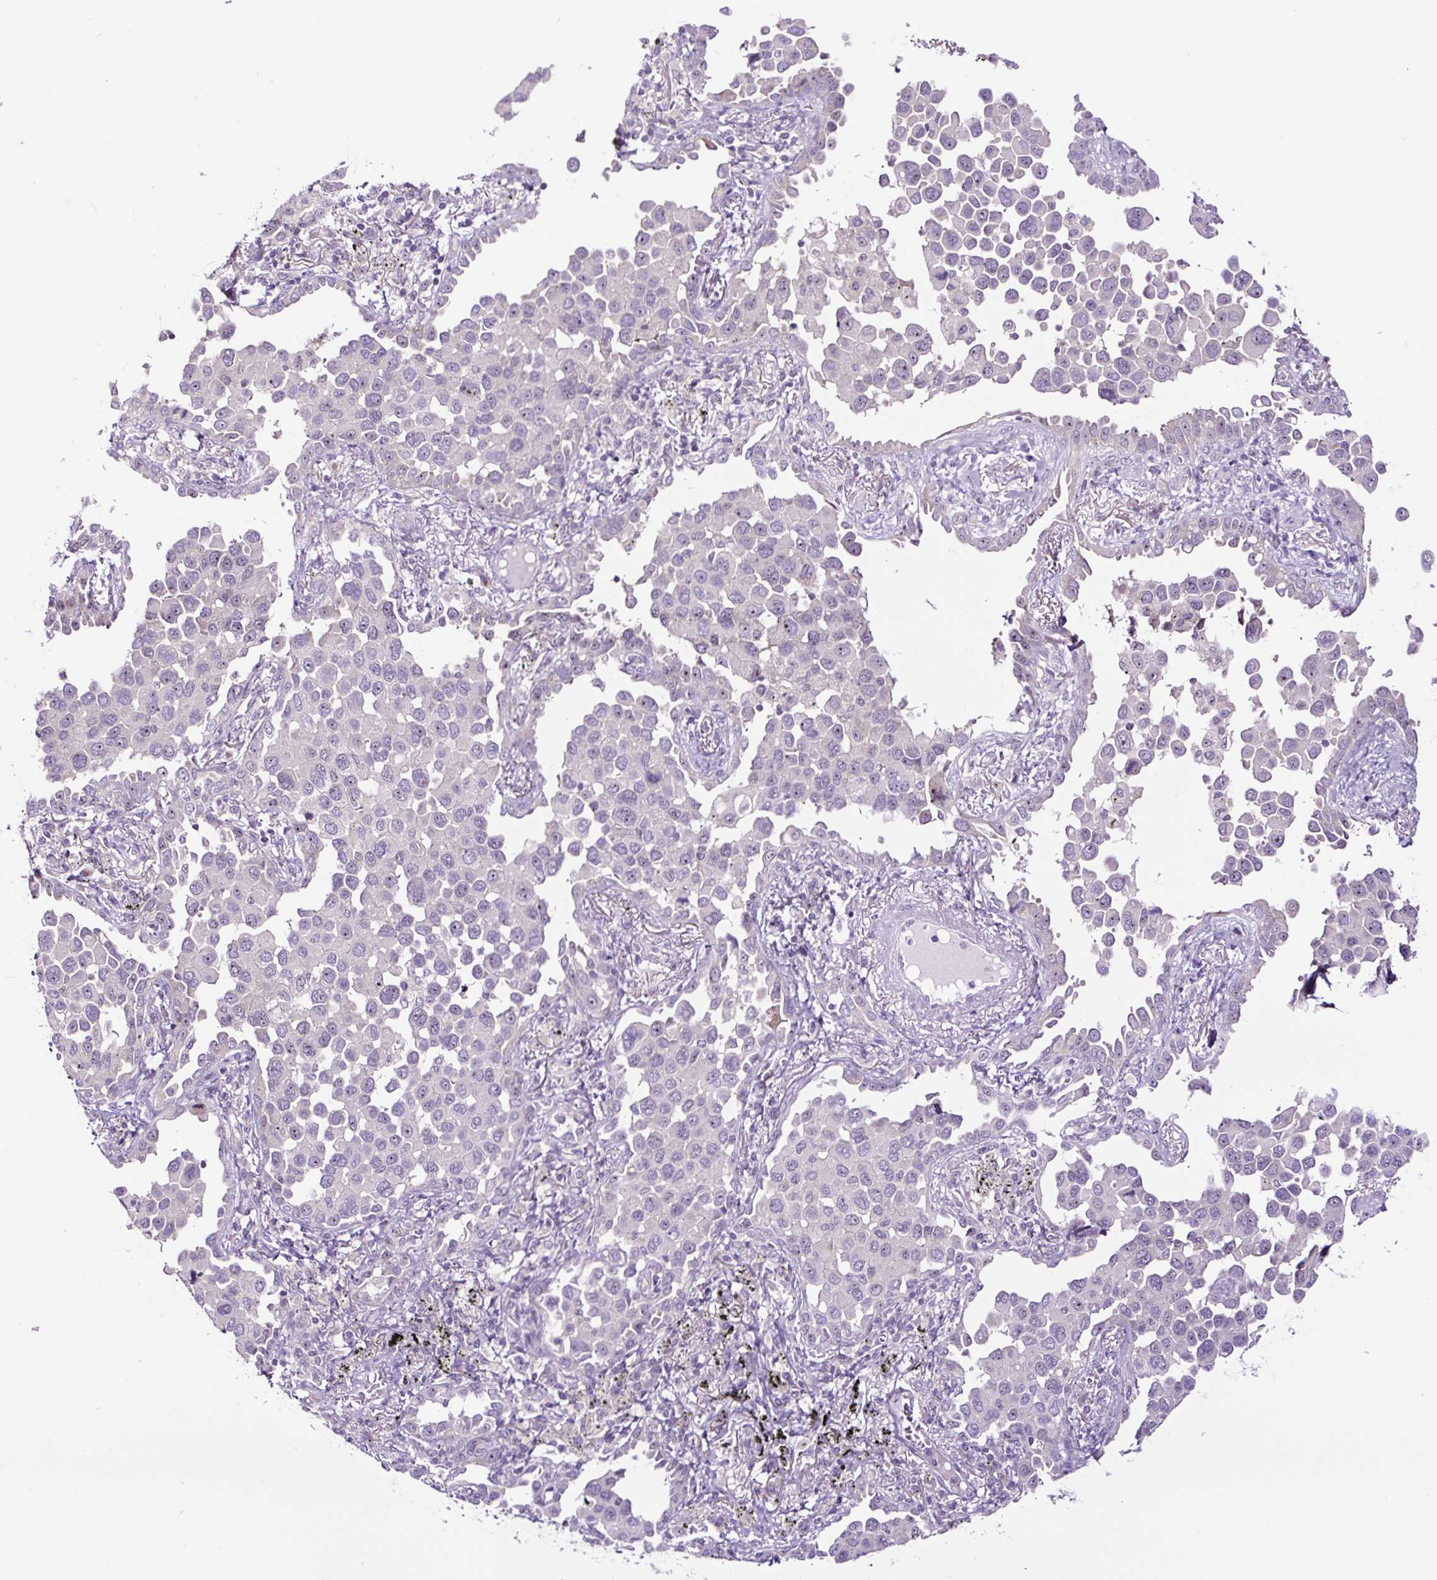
{"staining": {"intensity": "moderate", "quantity": "25%-75%", "location": "nuclear"}, "tissue": "lung cancer", "cell_type": "Tumor cells", "image_type": "cancer", "snomed": [{"axis": "morphology", "description": "Adenocarcinoma, NOS"}, {"axis": "topography", "description": "Lung"}], "caption": "An IHC micrograph of tumor tissue is shown. Protein staining in brown highlights moderate nuclear positivity in lung cancer within tumor cells.", "gene": "NOM1", "patient": {"sex": "male", "age": 67}}